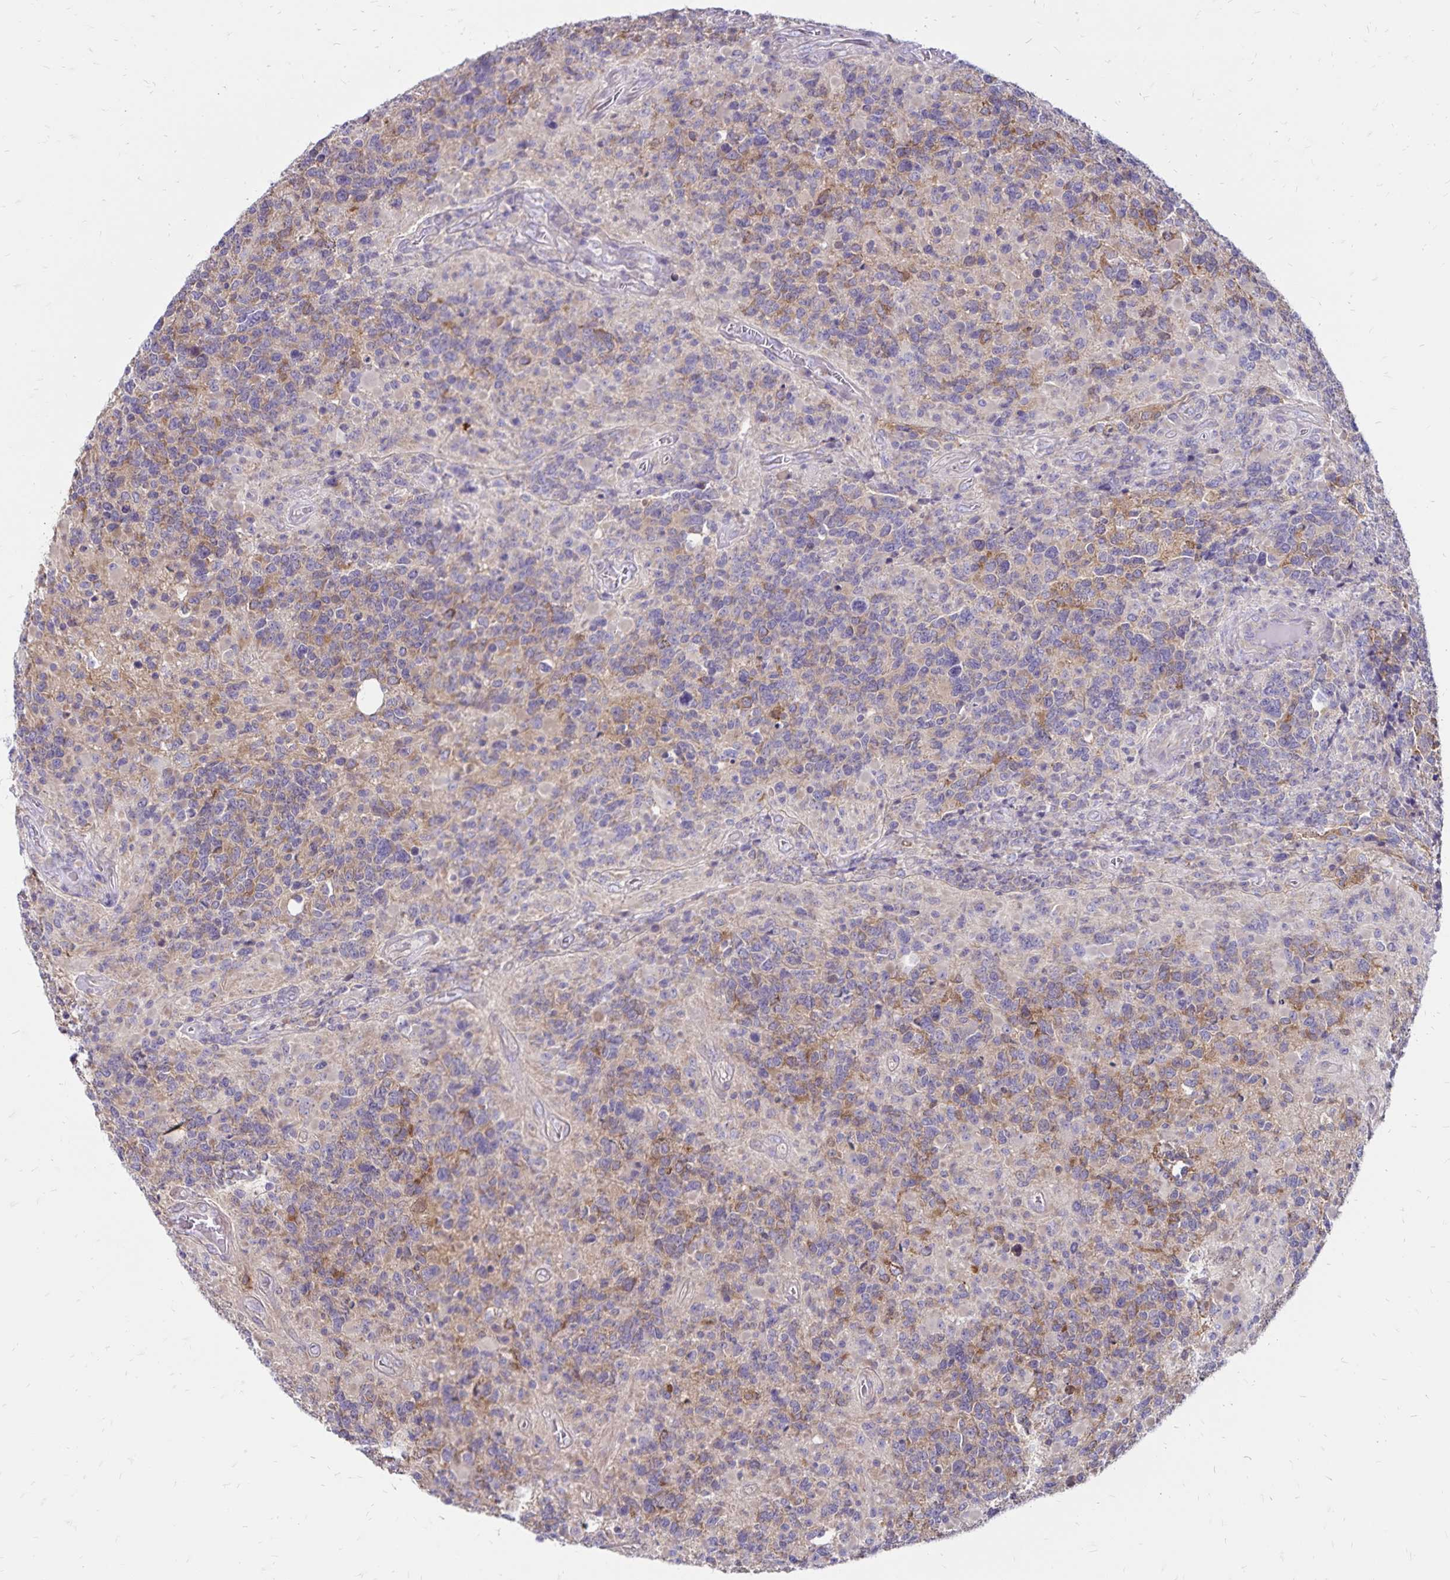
{"staining": {"intensity": "moderate", "quantity": "<25%", "location": "cytoplasmic/membranous"}, "tissue": "glioma", "cell_type": "Tumor cells", "image_type": "cancer", "snomed": [{"axis": "morphology", "description": "Glioma, malignant, High grade"}, {"axis": "topography", "description": "Brain"}], "caption": "Malignant glioma (high-grade) stained for a protein displays moderate cytoplasmic/membranous positivity in tumor cells. Using DAB (3,3'-diaminobenzidine) (brown) and hematoxylin (blue) stains, captured at high magnification using brightfield microscopy.", "gene": "FSD1", "patient": {"sex": "female", "age": 40}}